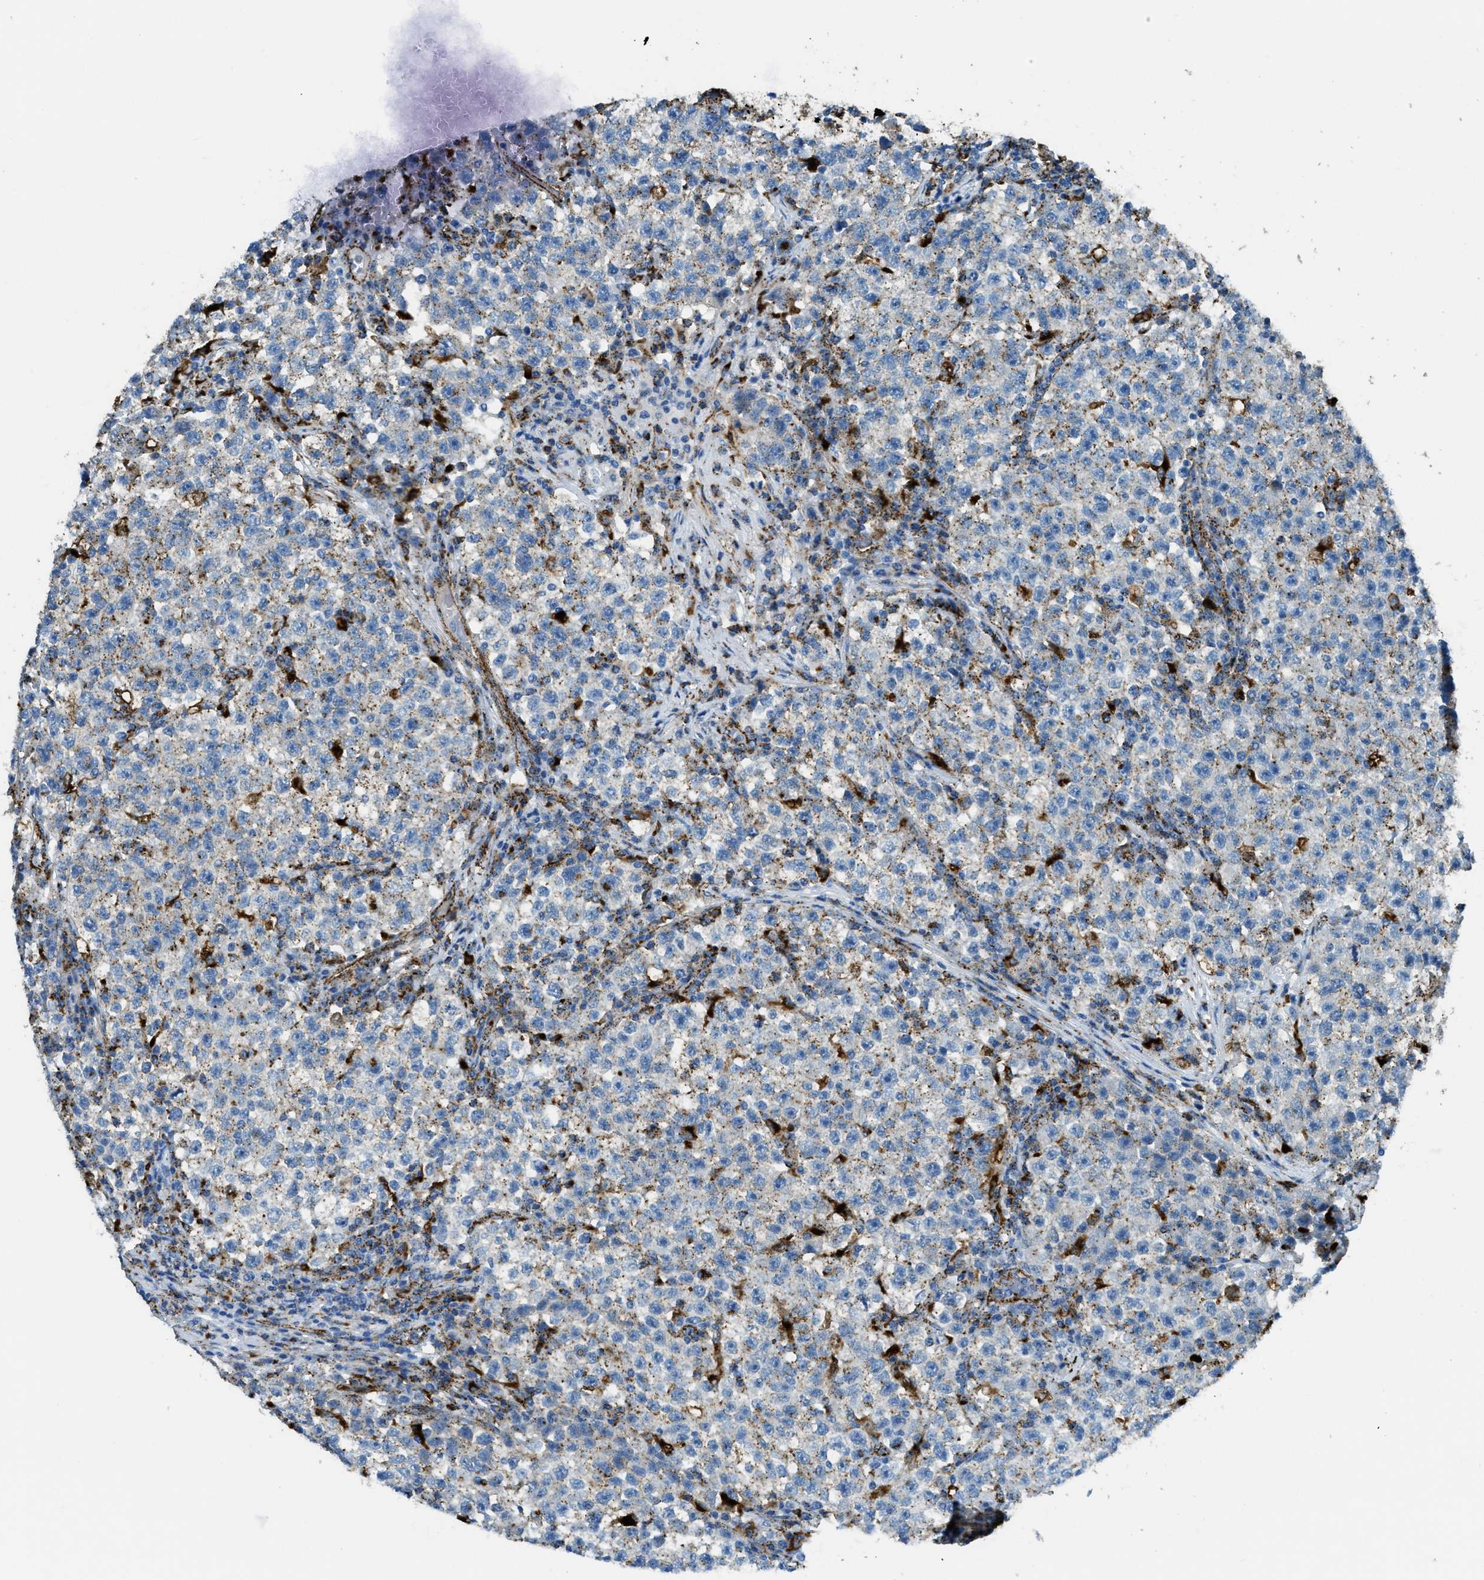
{"staining": {"intensity": "moderate", "quantity": "<25%", "location": "cytoplasmic/membranous"}, "tissue": "testis cancer", "cell_type": "Tumor cells", "image_type": "cancer", "snomed": [{"axis": "morphology", "description": "Seminoma, NOS"}, {"axis": "topography", "description": "Testis"}], "caption": "Testis cancer (seminoma) tissue demonstrates moderate cytoplasmic/membranous expression in approximately <25% of tumor cells", "gene": "SCARB2", "patient": {"sex": "male", "age": 22}}